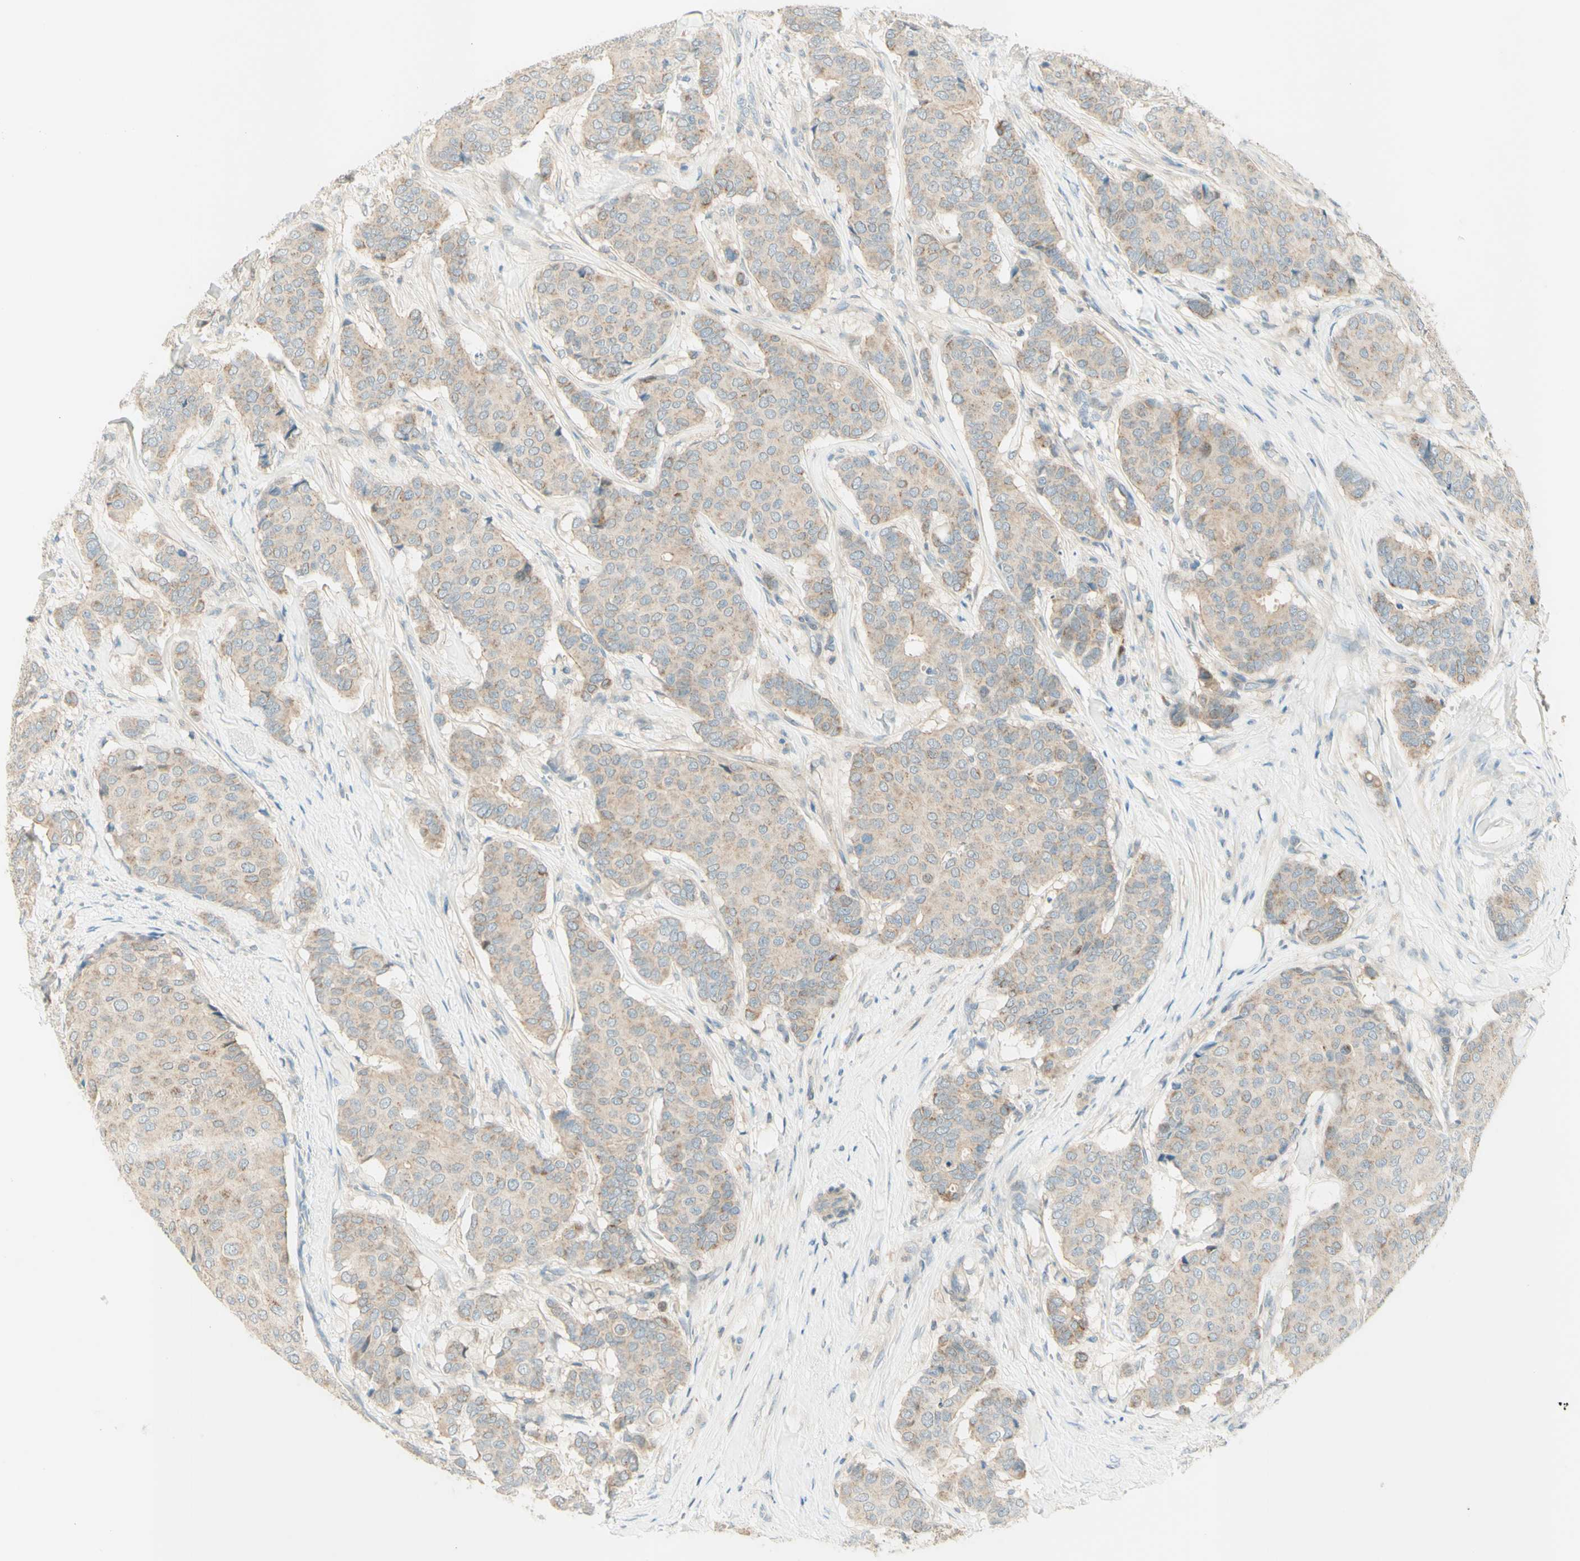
{"staining": {"intensity": "weak", "quantity": ">75%", "location": "cytoplasmic/membranous"}, "tissue": "breast cancer", "cell_type": "Tumor cells", "image_type": "cancer", "snomed": [{"axis": "morphology", "description": "Duct carcinoma"}, {"axis": "topography", "description": "Breast"}], "caption": "Approximately >75% of tumor cells in human breast cancer (infiltrating ductal carcinoma) exhibit weak cytoplasmic/membranous protein expression as visualized by brown immunohistochemical staining.", "gene": "PROM1", "patient": {"sex": "female", "age": 75}}